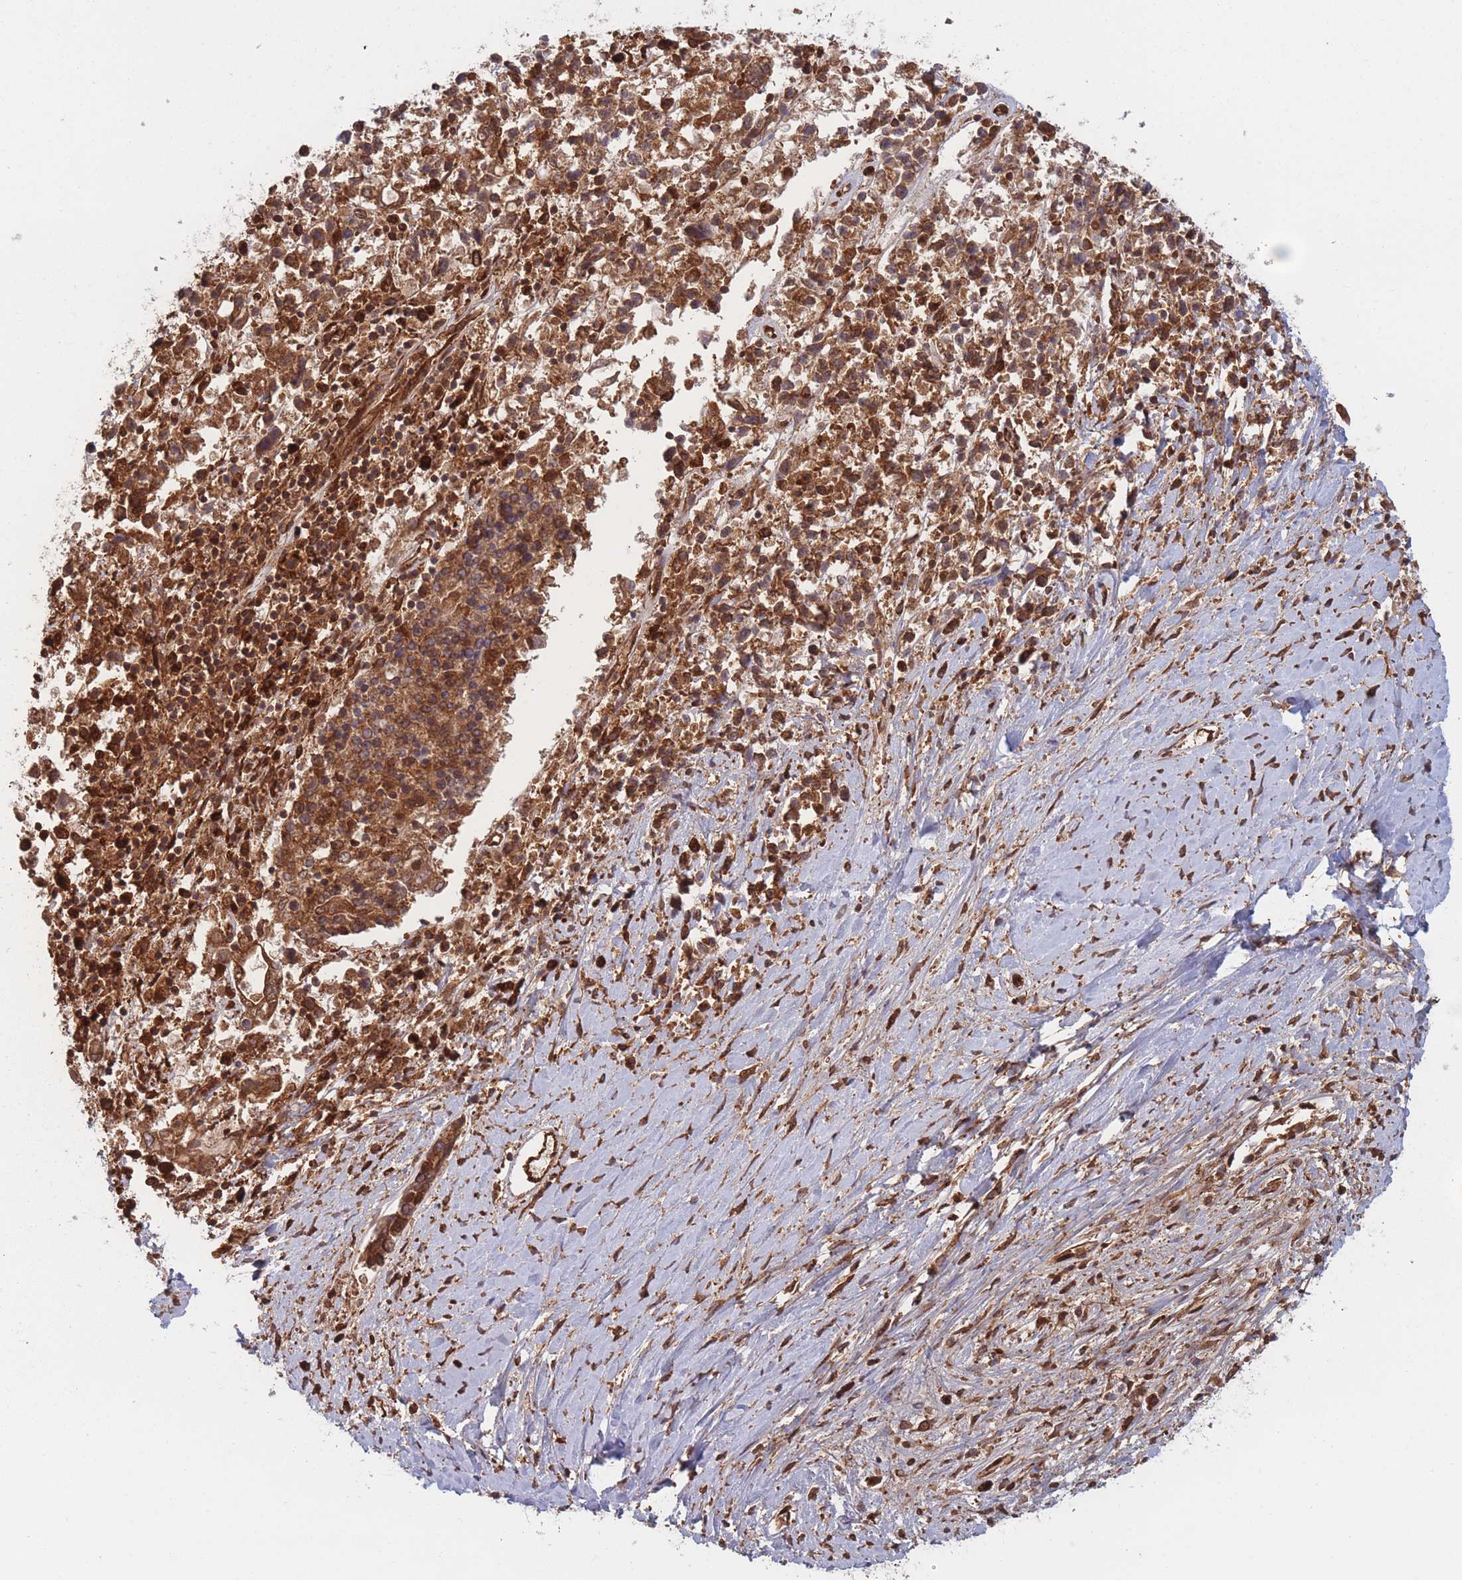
{"staining": {"intensity": "moderate", "quantity": ">75%", "location": "cytoplasmic/membranous"}, "tissue": "ovarian cancer", "cell_type": "Tumor cells", "image_type": "cancer", "snomed": [{"axis": "morphology", "description": "Carcinoma, endometroid"}, {"axis": "topography", "description": "Ovary"}], "caption": "Human ovarian endometroid carcinoma stained with a brown dye demonstrates moderate cytoplasmic/membranous positive positivity in approximately >75% of tumor cells.", "gene": "PODXL2", "patient": {"sex": "female", "age": 62}}